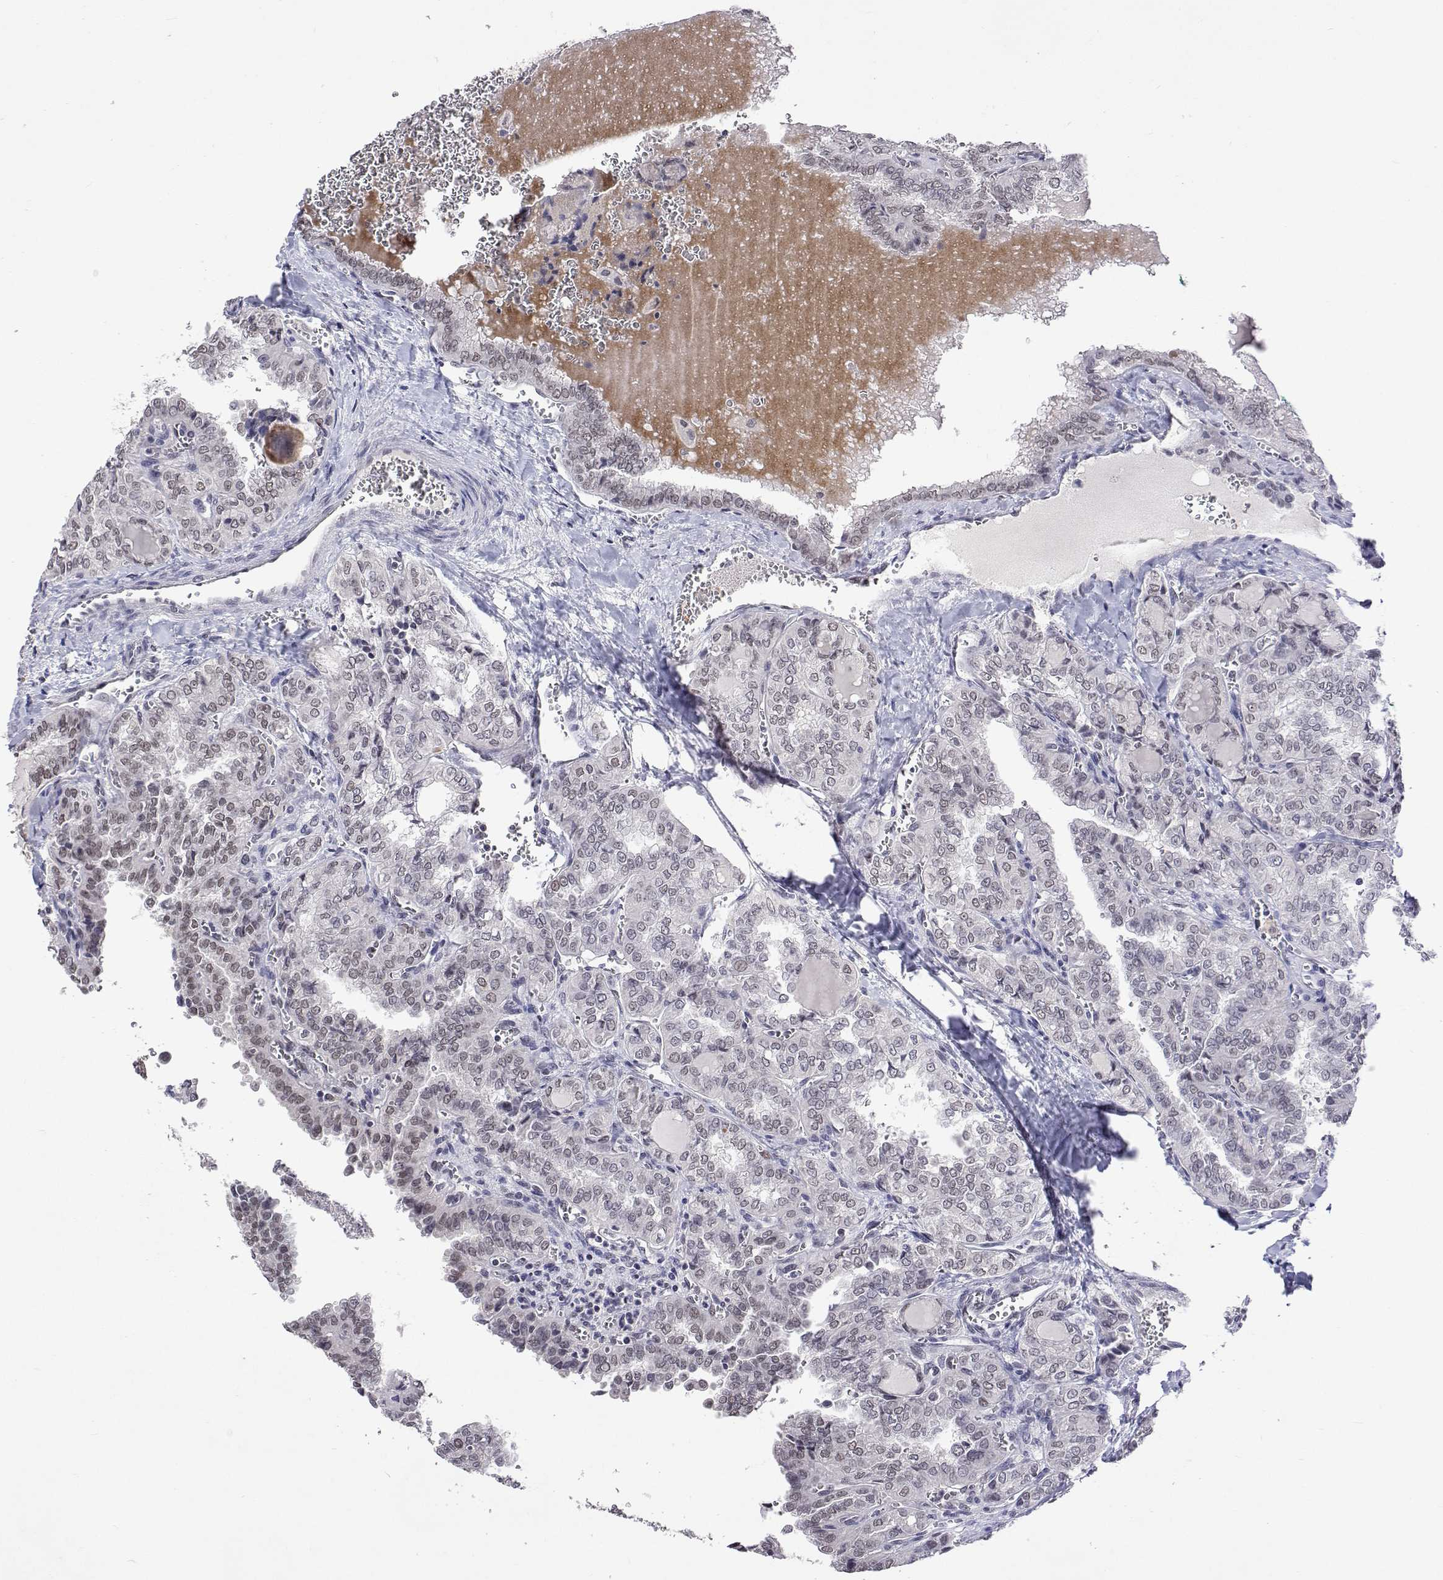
{"staining": {"intensity": "moderate", "quantity": "25%-75%", "location": "nuclear"}, "tissue": "thyroid cancer", "cell_type": "Tumor cells", "image_type": "cancer", "snomed": [{"axis": "morphology", "description": "Papillary adenocarcinoma, NOS"}, {"axis": "topography", "description": "Thyroid gland"}], "caption": "High-magnification brightfield microscopy of papillary adenocarcinoma (thyroid) stained with DAB (3,3'-diaminobenzidine) (brown) and counterstained with hematoxylin (blue). tumor cells exhibit moderate nuclear positivity is appreciated in about25%-75% of cells.", "gene": "HNRNPA0", "patient": {"sex": "female", "age": 41}}